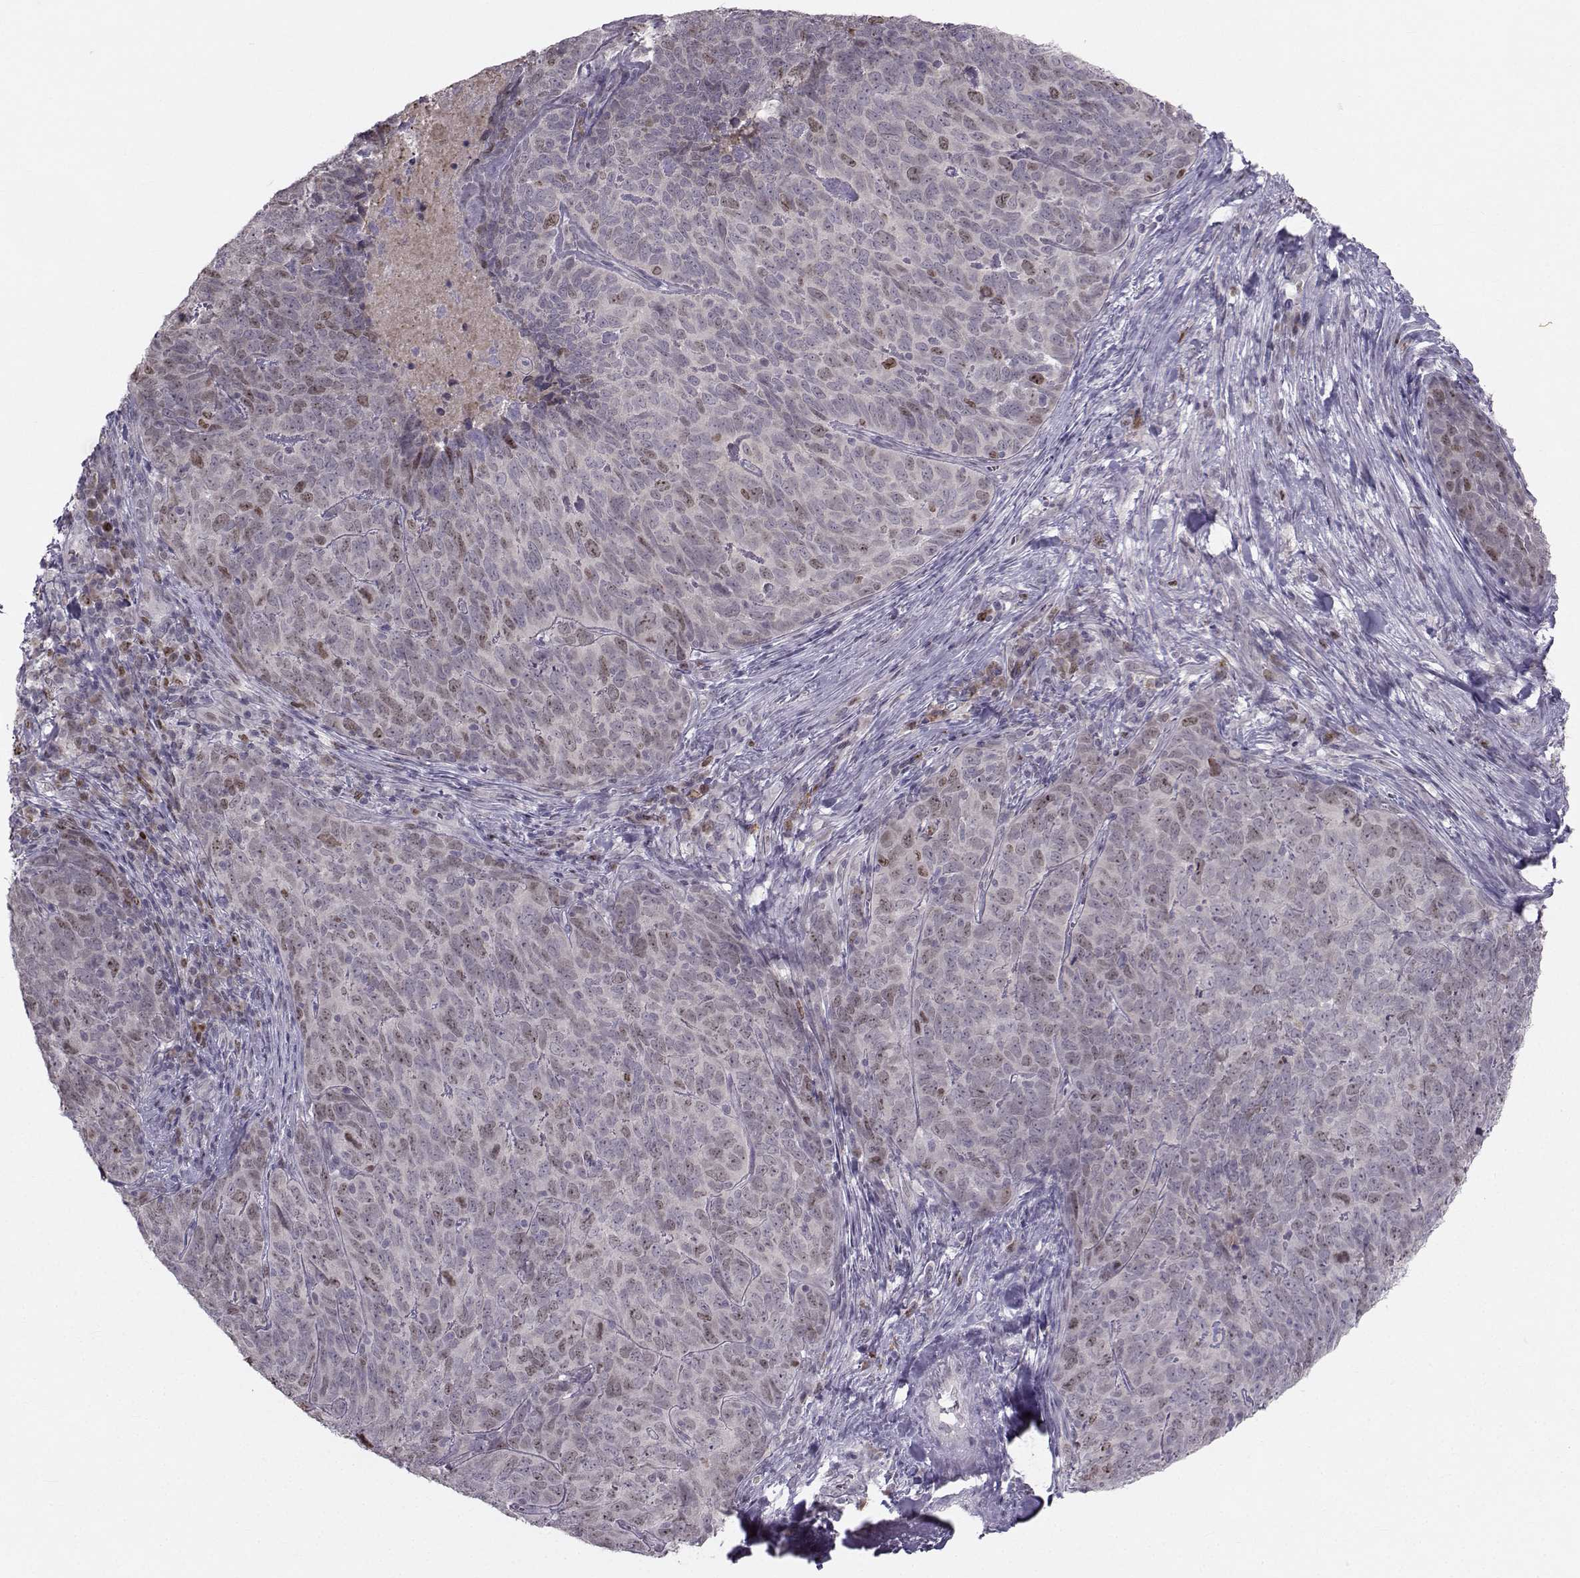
{"staining": {"intensity": "weak", "quantity": "<25%", "location": "nuclear"}, "tissue": "skin cancer", "cell_type": "Tumor cells", "image_type": "cancer", "snomed": [{"axis": "morphology", "description": "Squamous cell carcinoma, NOS"}, {"axis": "topography", "description": "Skin"}, {"axis": "topography", "description": "Anal"}], "caption": "High power microscopy micrograph of an immunohistochemistry photomicrograph of skin squamous cell carcinoma, revealing no significant staining in tumor cells.", "gene": "LRP8", "patient": {"sex": "female", "age": 51}}